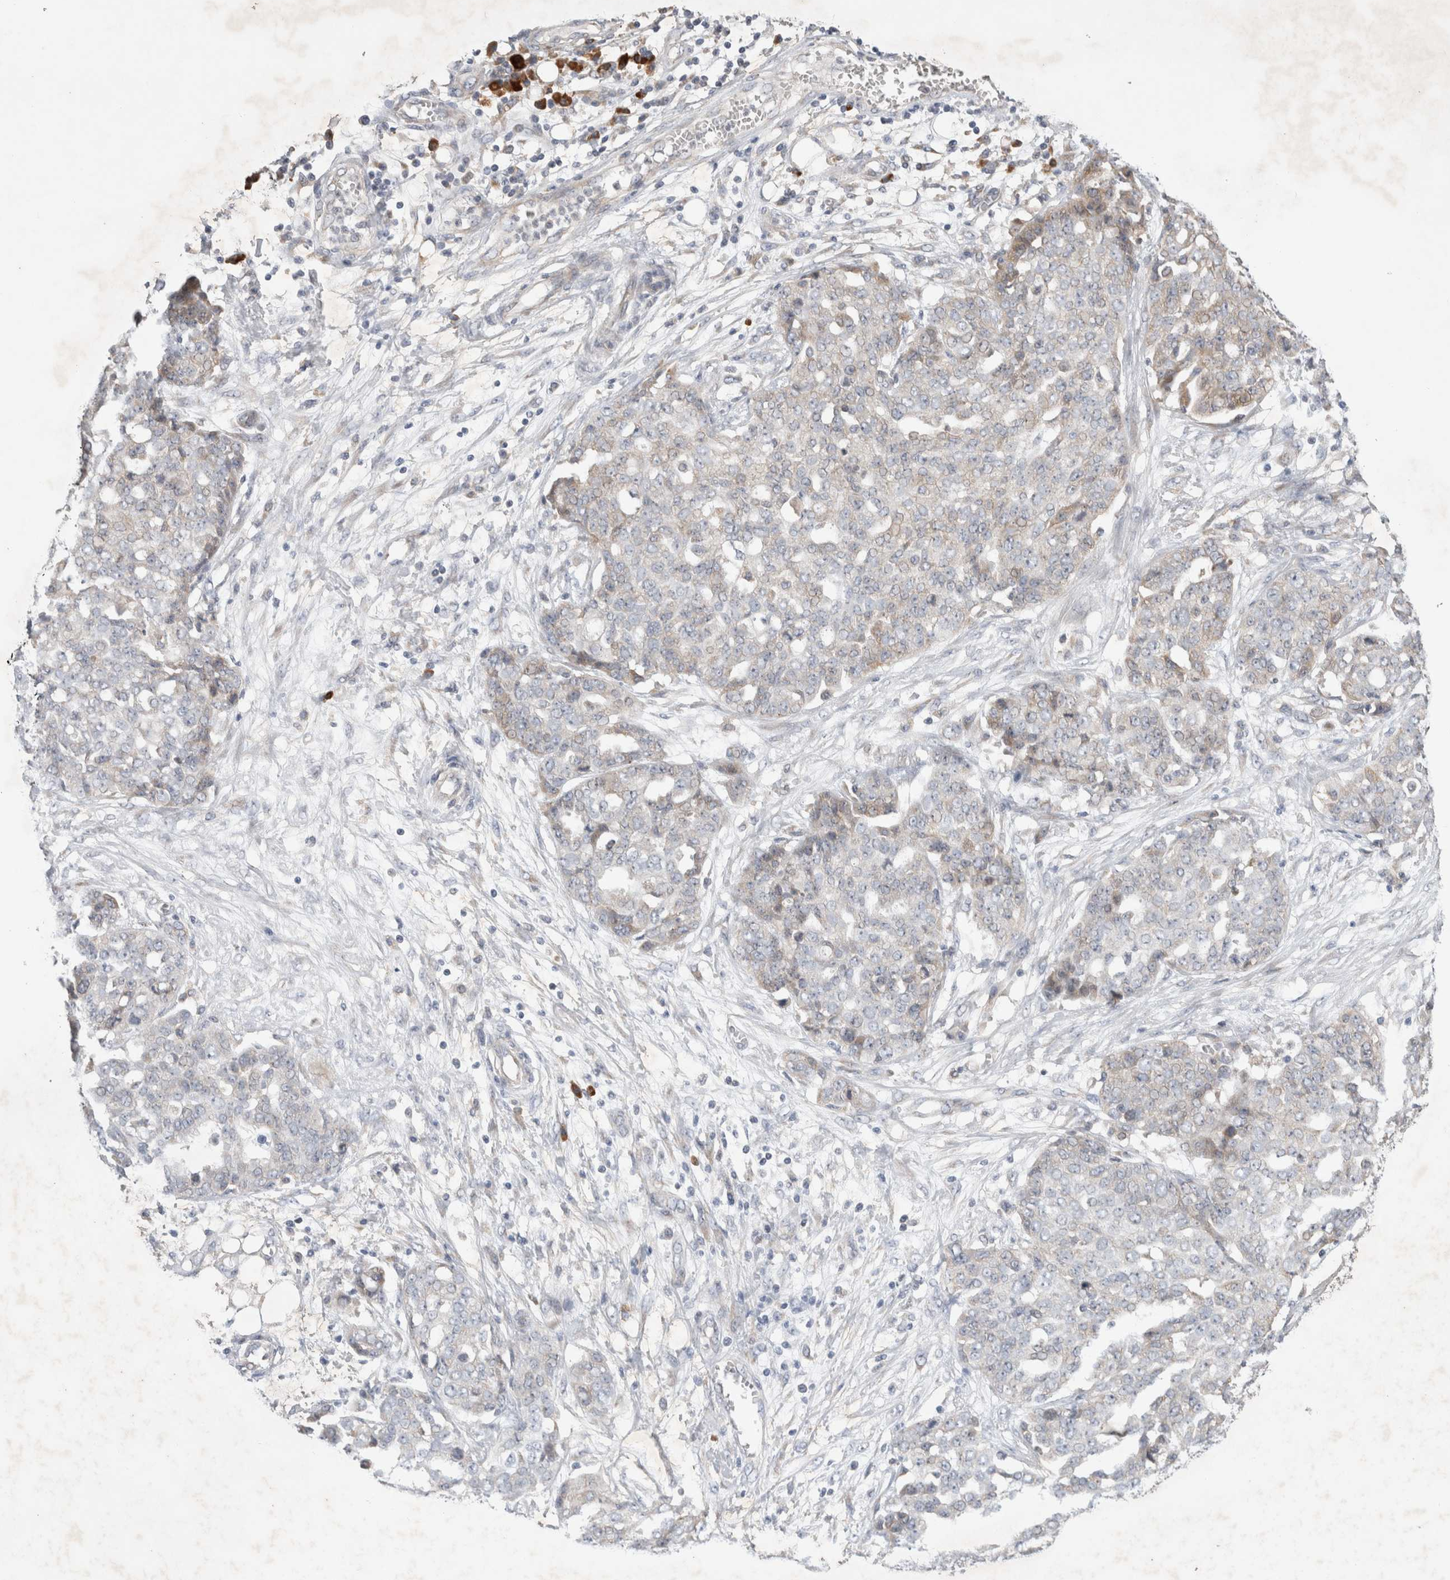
{"staining": {"intensity": "negative", "quantity": "none", "location": "none"}, "tissue": "ovarian cancer", "cell_type": "Tumor cells", "image_type": "cancer", "snomed": [{"axis": "morphology", "description": "Cystadenocarcinoma, serous, NOS"}, {"axis": "topography", "description": "Soft tissue"}, {"axis": "topography", "description": "Ovary"}], "caption": "This is a micrograph of immunohistochemistry (IHC) staining of ovarian cancer, which shows no positivity in tumor cells.", "gene": "NEDD4L", "patient": {"sex": "female", "age": 57}}